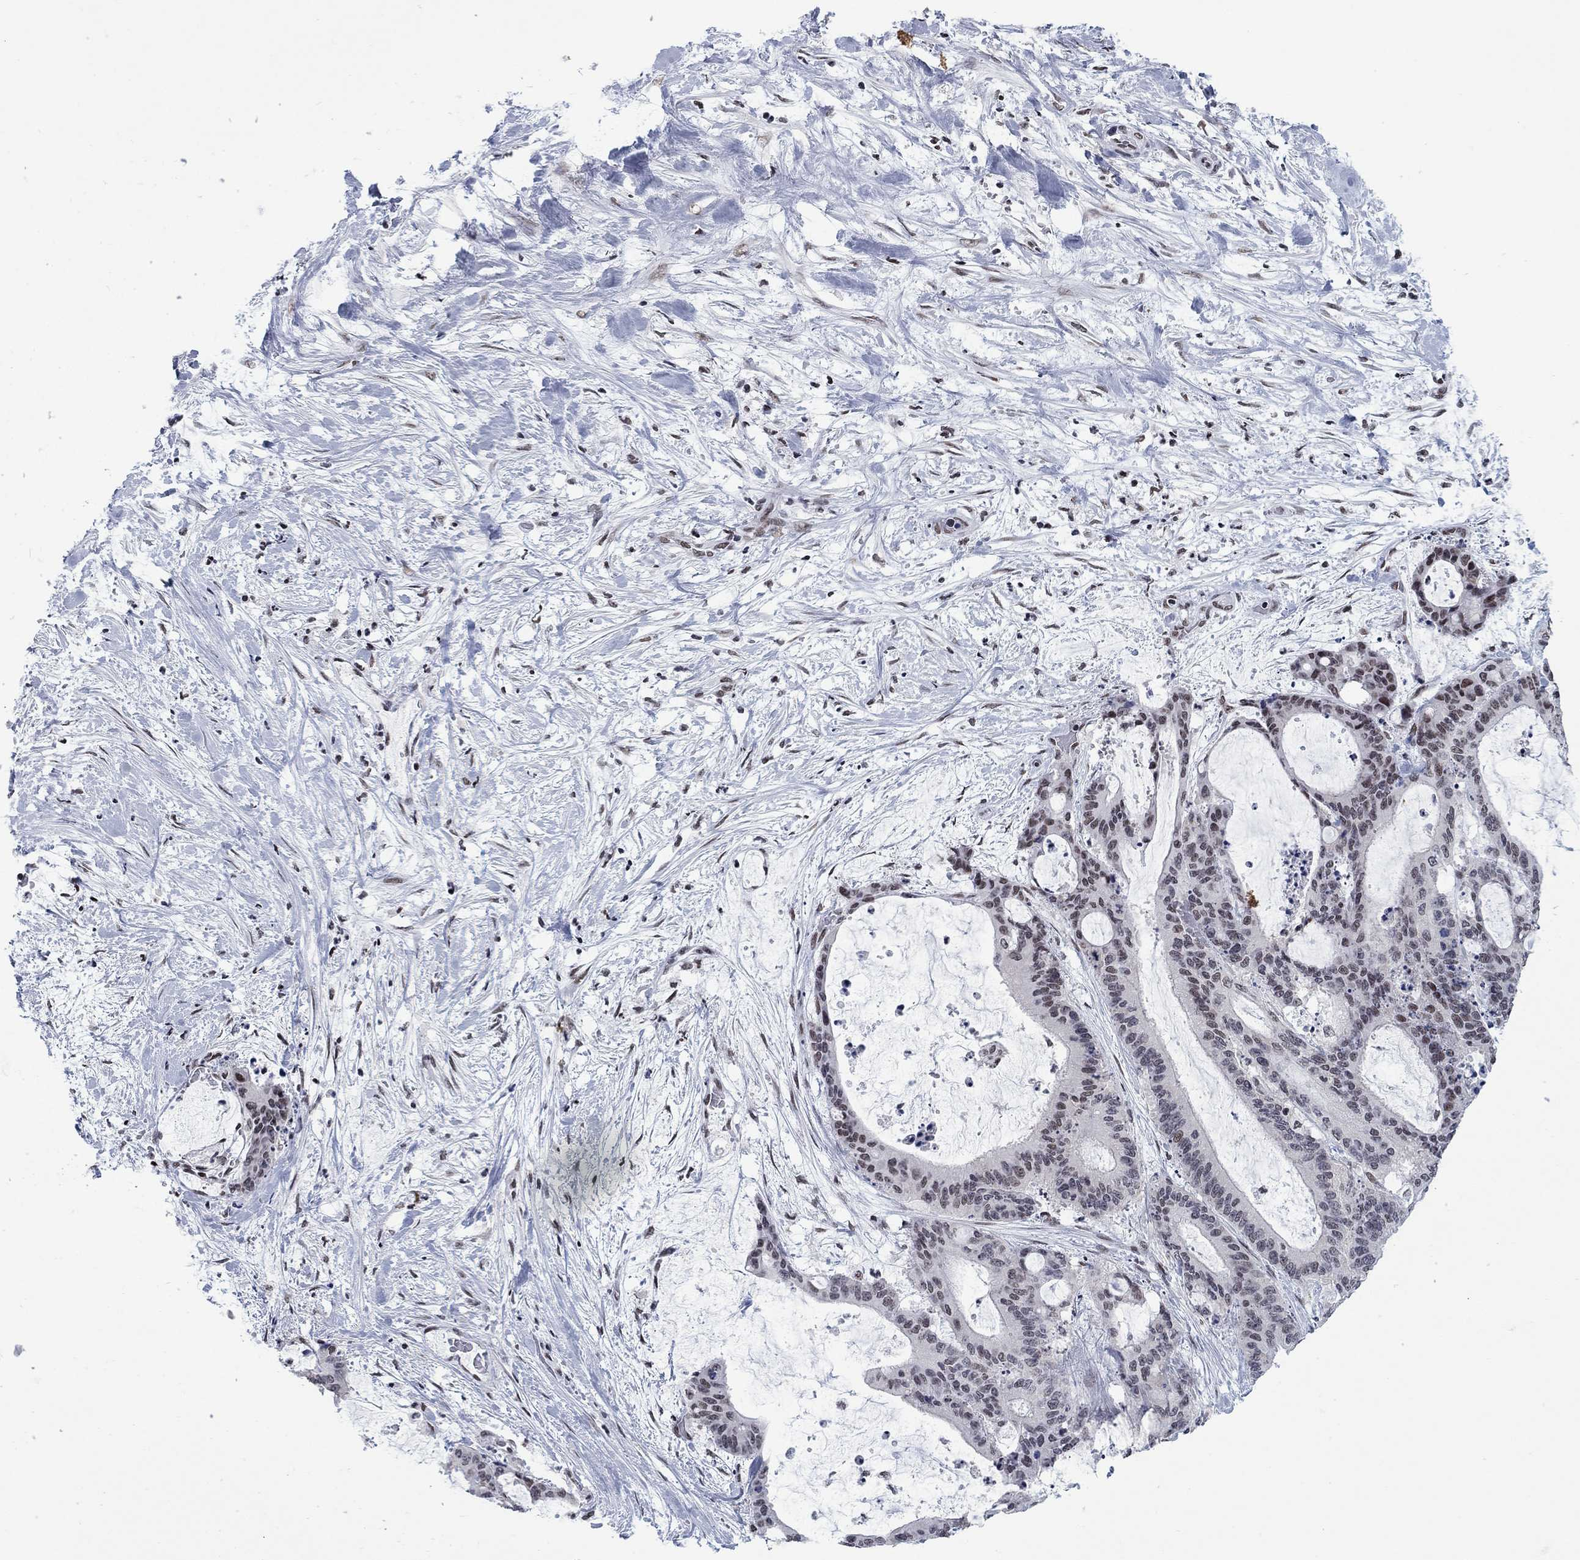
{"staining": {"intensity": "weak", "quantity": "<25%", "location": "nuclear"}, "tissue": "liver cancer", "cell_type": "Tumor cells", "image_type": "cancer", "snomed": [{"axis": "morphology", "description": "Normal tissue, NOS"}, {"axis": "morphology", "description": "Cholangiocarcinoma"}, {"axis": "topography", "description": "Liver"}, {"axis": "topography", "description": "Peripheral nerve tissue"}], "caption": "Tumor cells are negative for brown protein staining in liver cancer.", "gene": "NPAS3", "patient": {"sex": "female", "age": 73}}